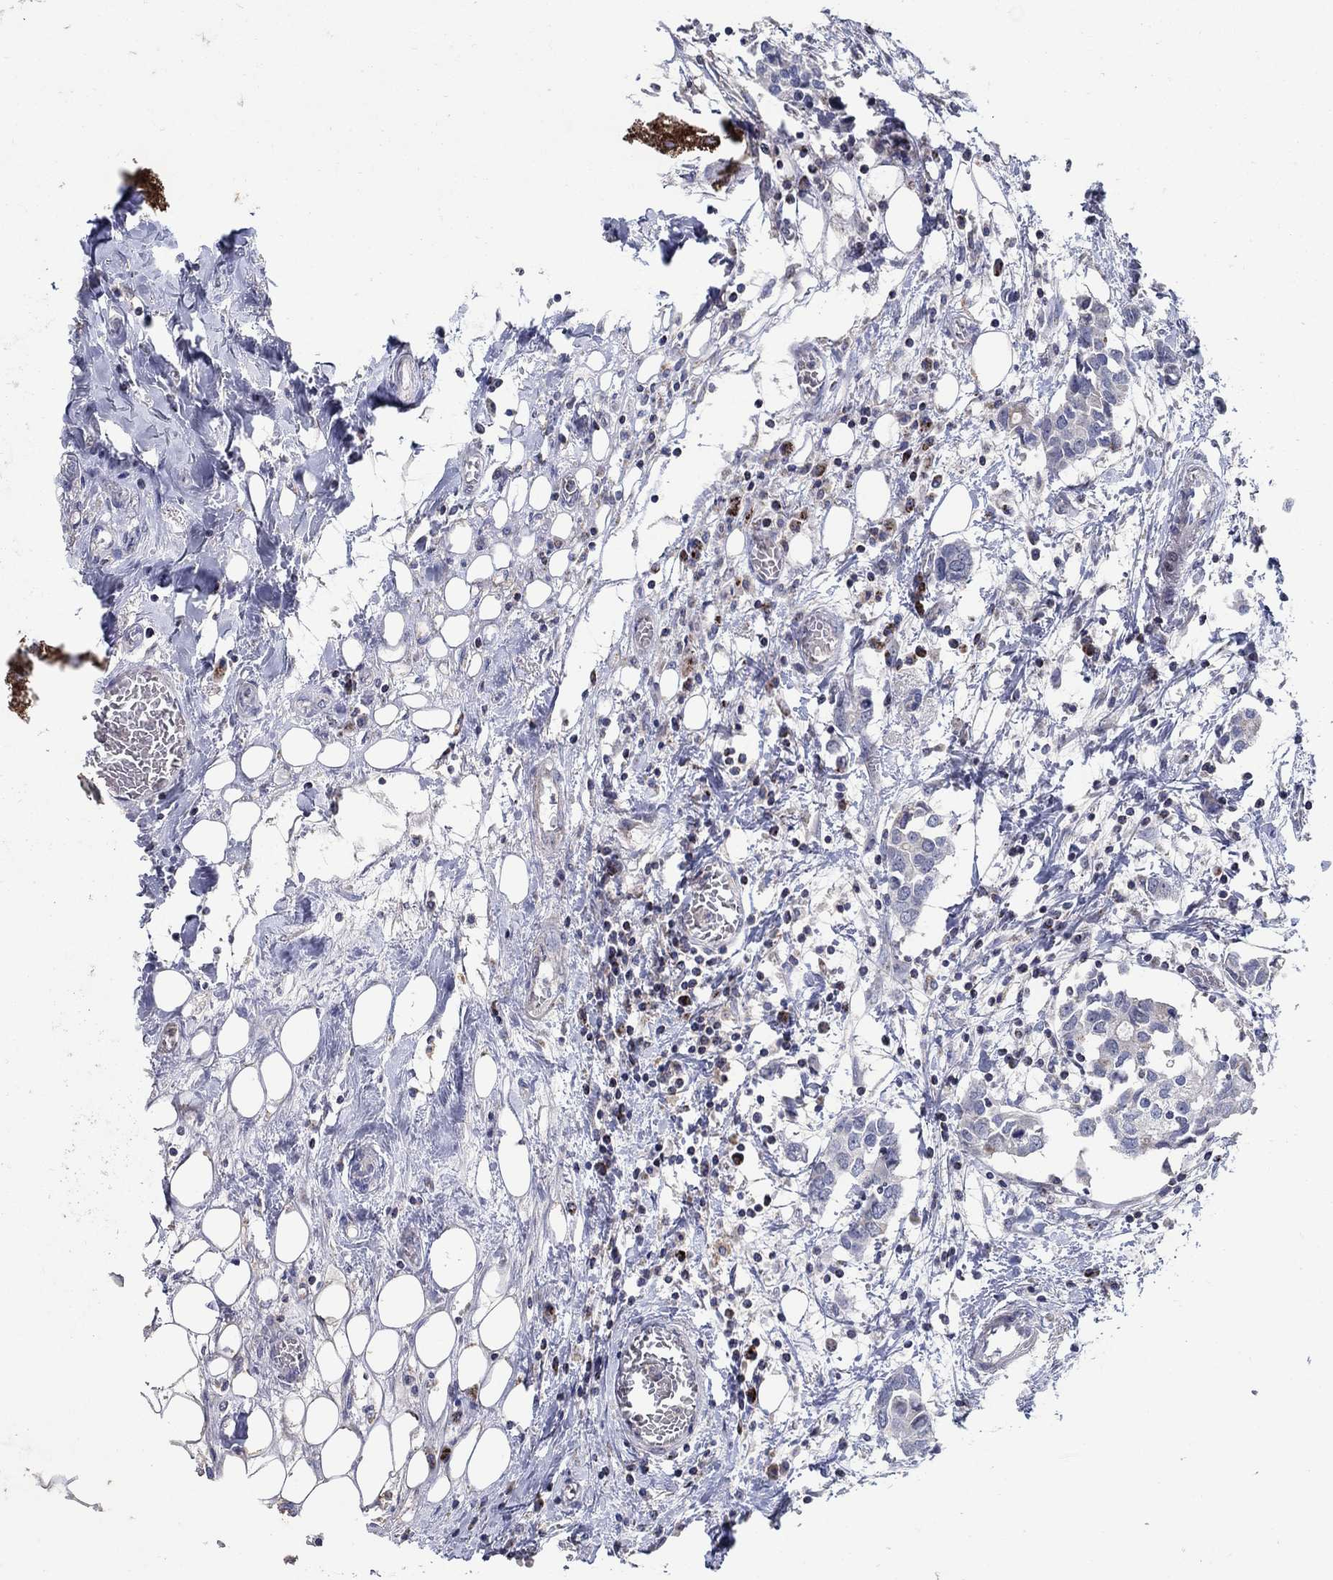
{"staining": {"intensity": "negative", "quantity": "none", "location": "none"}, "tissue": "breast cancer", "cell_type": "Tumor cells", "image_type": "cancer", "snomed": [{"axis": "morphology", "description": "Duct carcinoma"}, {"axis": "topography", "description": "Breast"}], "caption": "The IHC image has no significant expression in tumor cells of breast cancer (invasive ductal carcinoma) tissue.", "gene": "HMX2", "patient": {"sex": "female", "age": 83}}